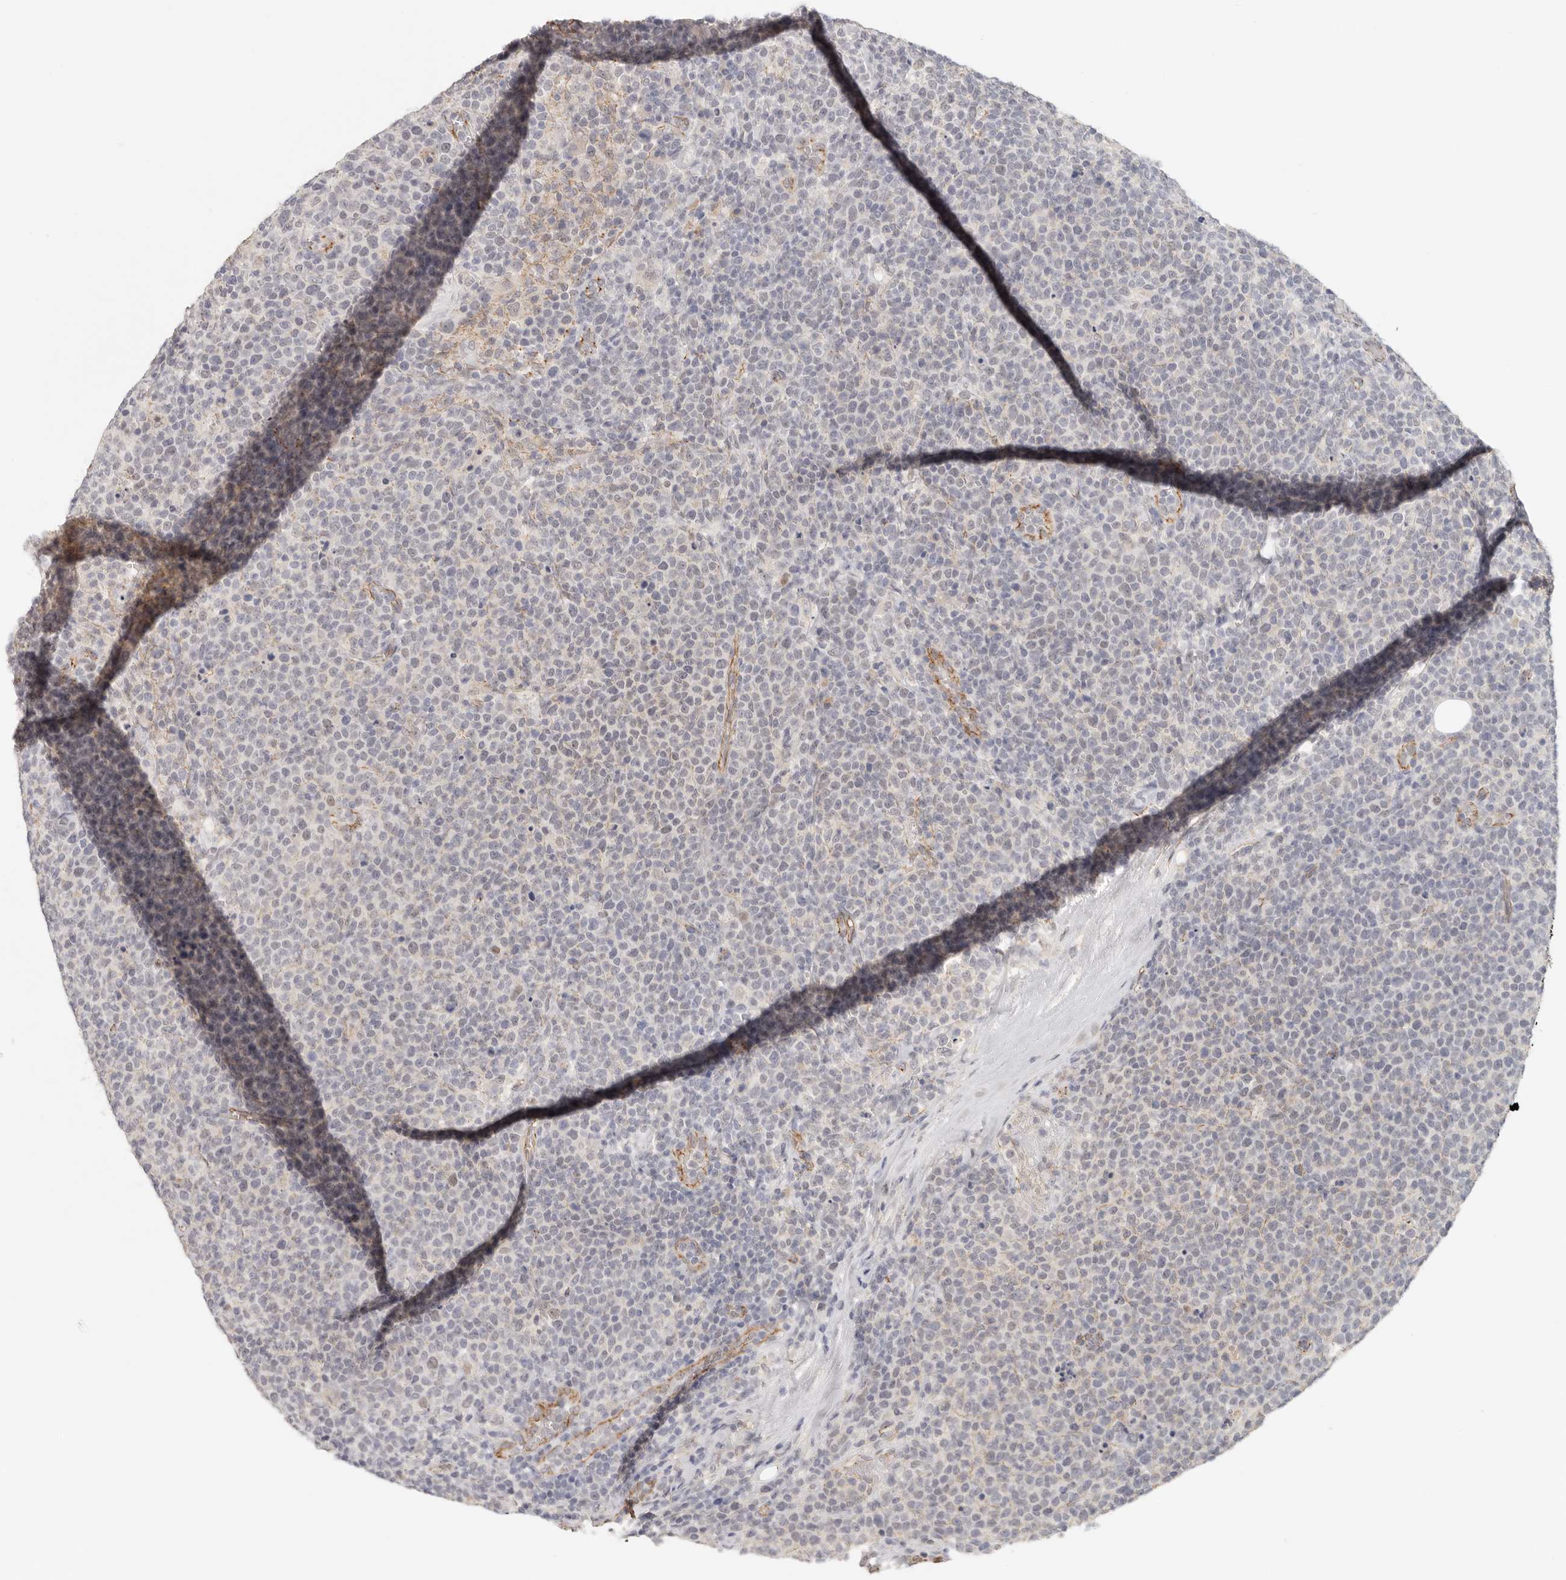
{"staining": {"intensity": "negative", "quantity": "none", "location": "none"}, "tissue": "lymphoma", "cell_type": "Tumor cells", "image_type": "cancer", "snomed": [{"axis": "morphology", "description": "Malignant lymphoma, non-Hodgkin's type, High grade"}, {"axis": "topography", "description": "Lymph node"}], "caption": "Lymphoma was stained to show a protein in brown. There is no significant positivity in tumor cells.", "gene": "ANXA9", "patient": {"sex": "male", "age": 61}}